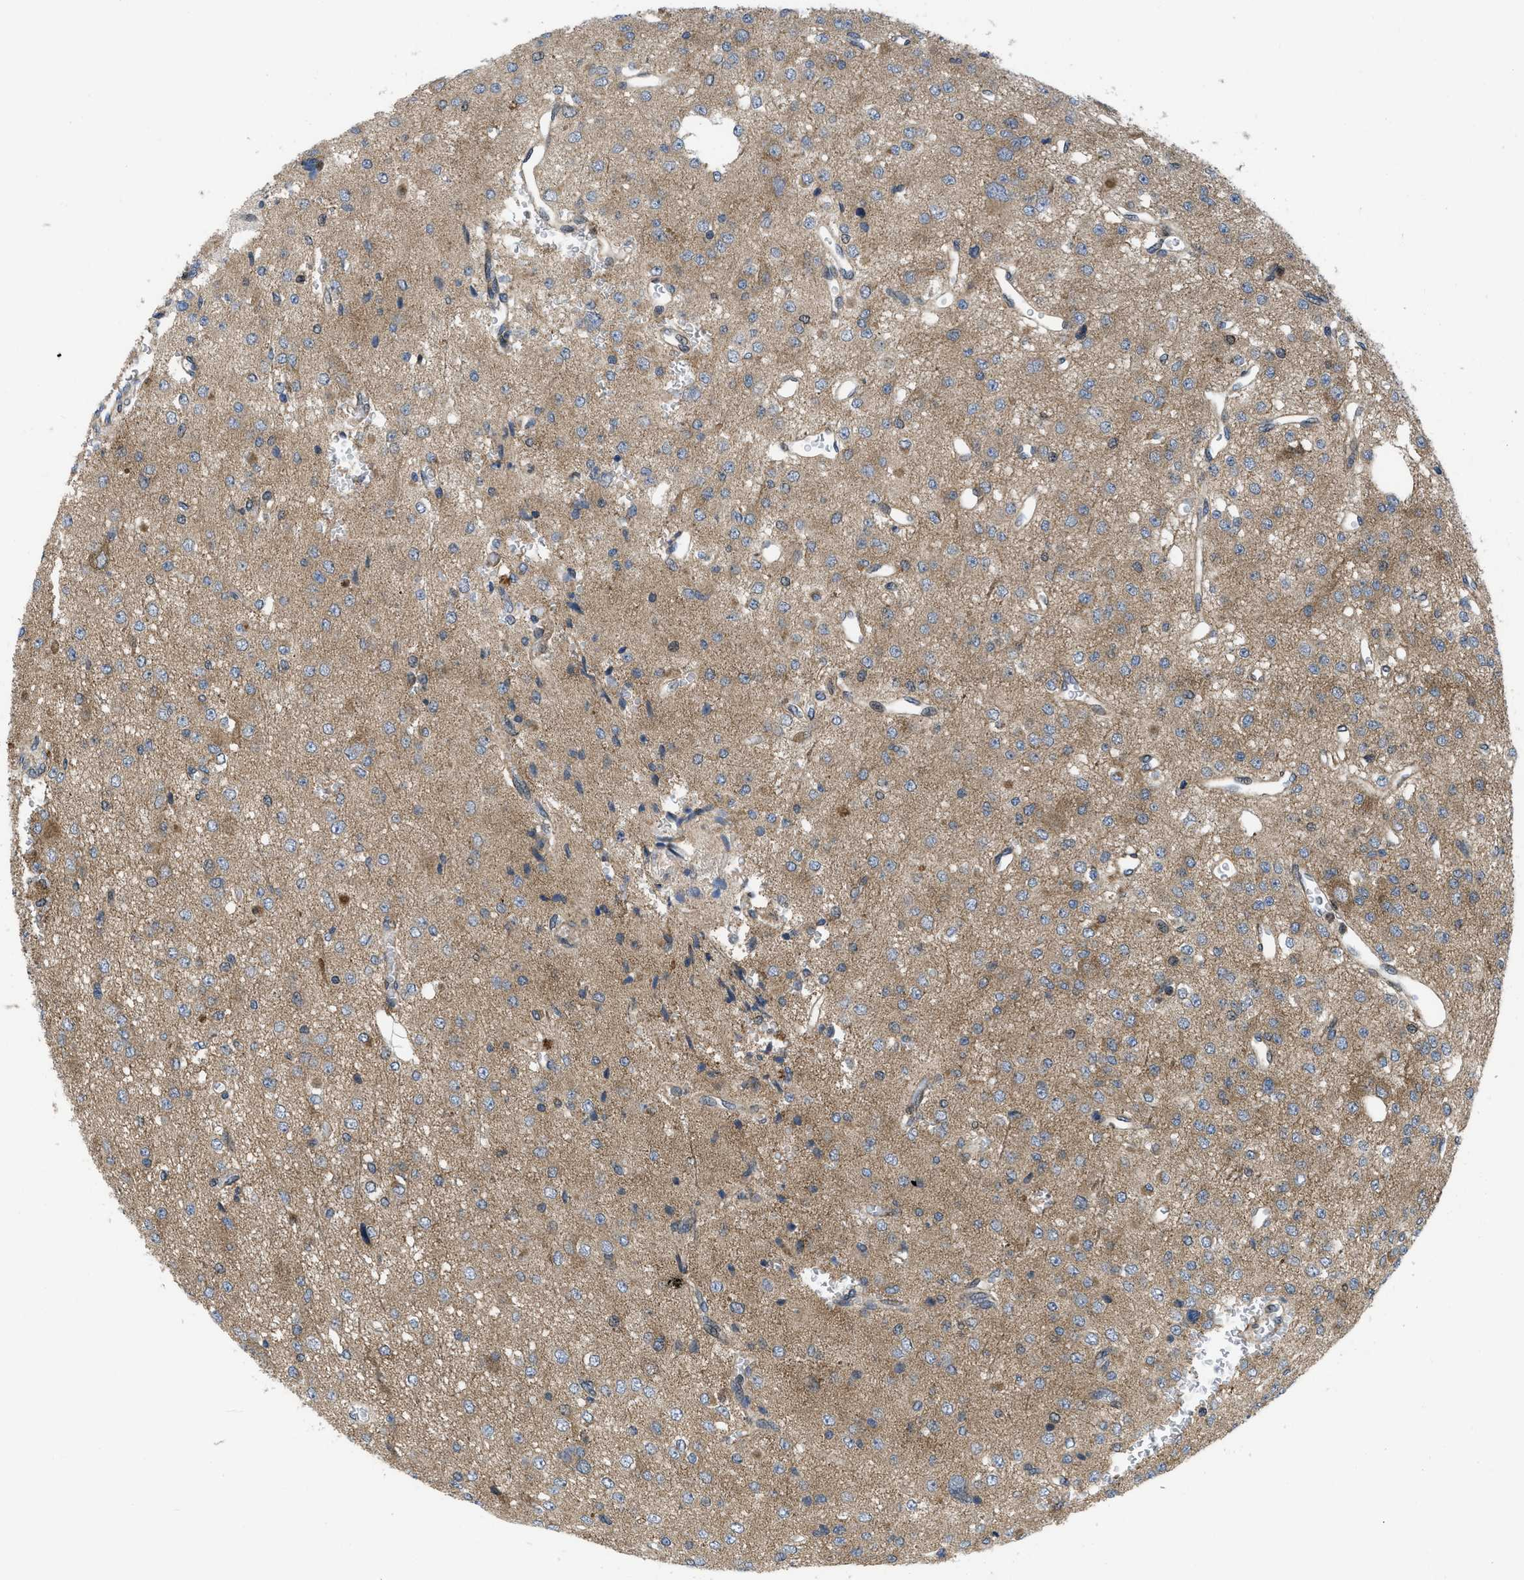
{"staining": {"intensity": "moderate", "quantity": "<25%", "location": "cytoplasmic/membranous"}, "tissue": "glioma", "cell_type": "Tumor cells", "image_type": "cancer", "snomed": [{"axis": "morphology", "description": "Glioma, malignant, Low grade"}, {"axis": "topography", "description": "Brain"}], "caption": "Immunohistochemistry of malignant glioma (low-grade) displays low levels of moderate cytoplasmic/membranous positivity in about <25% of tumor cells. (IHC, brightfield microscopy, high magnification).", "gene": "PPP2CB", "patient": {"sex": "male", "age": 38}}